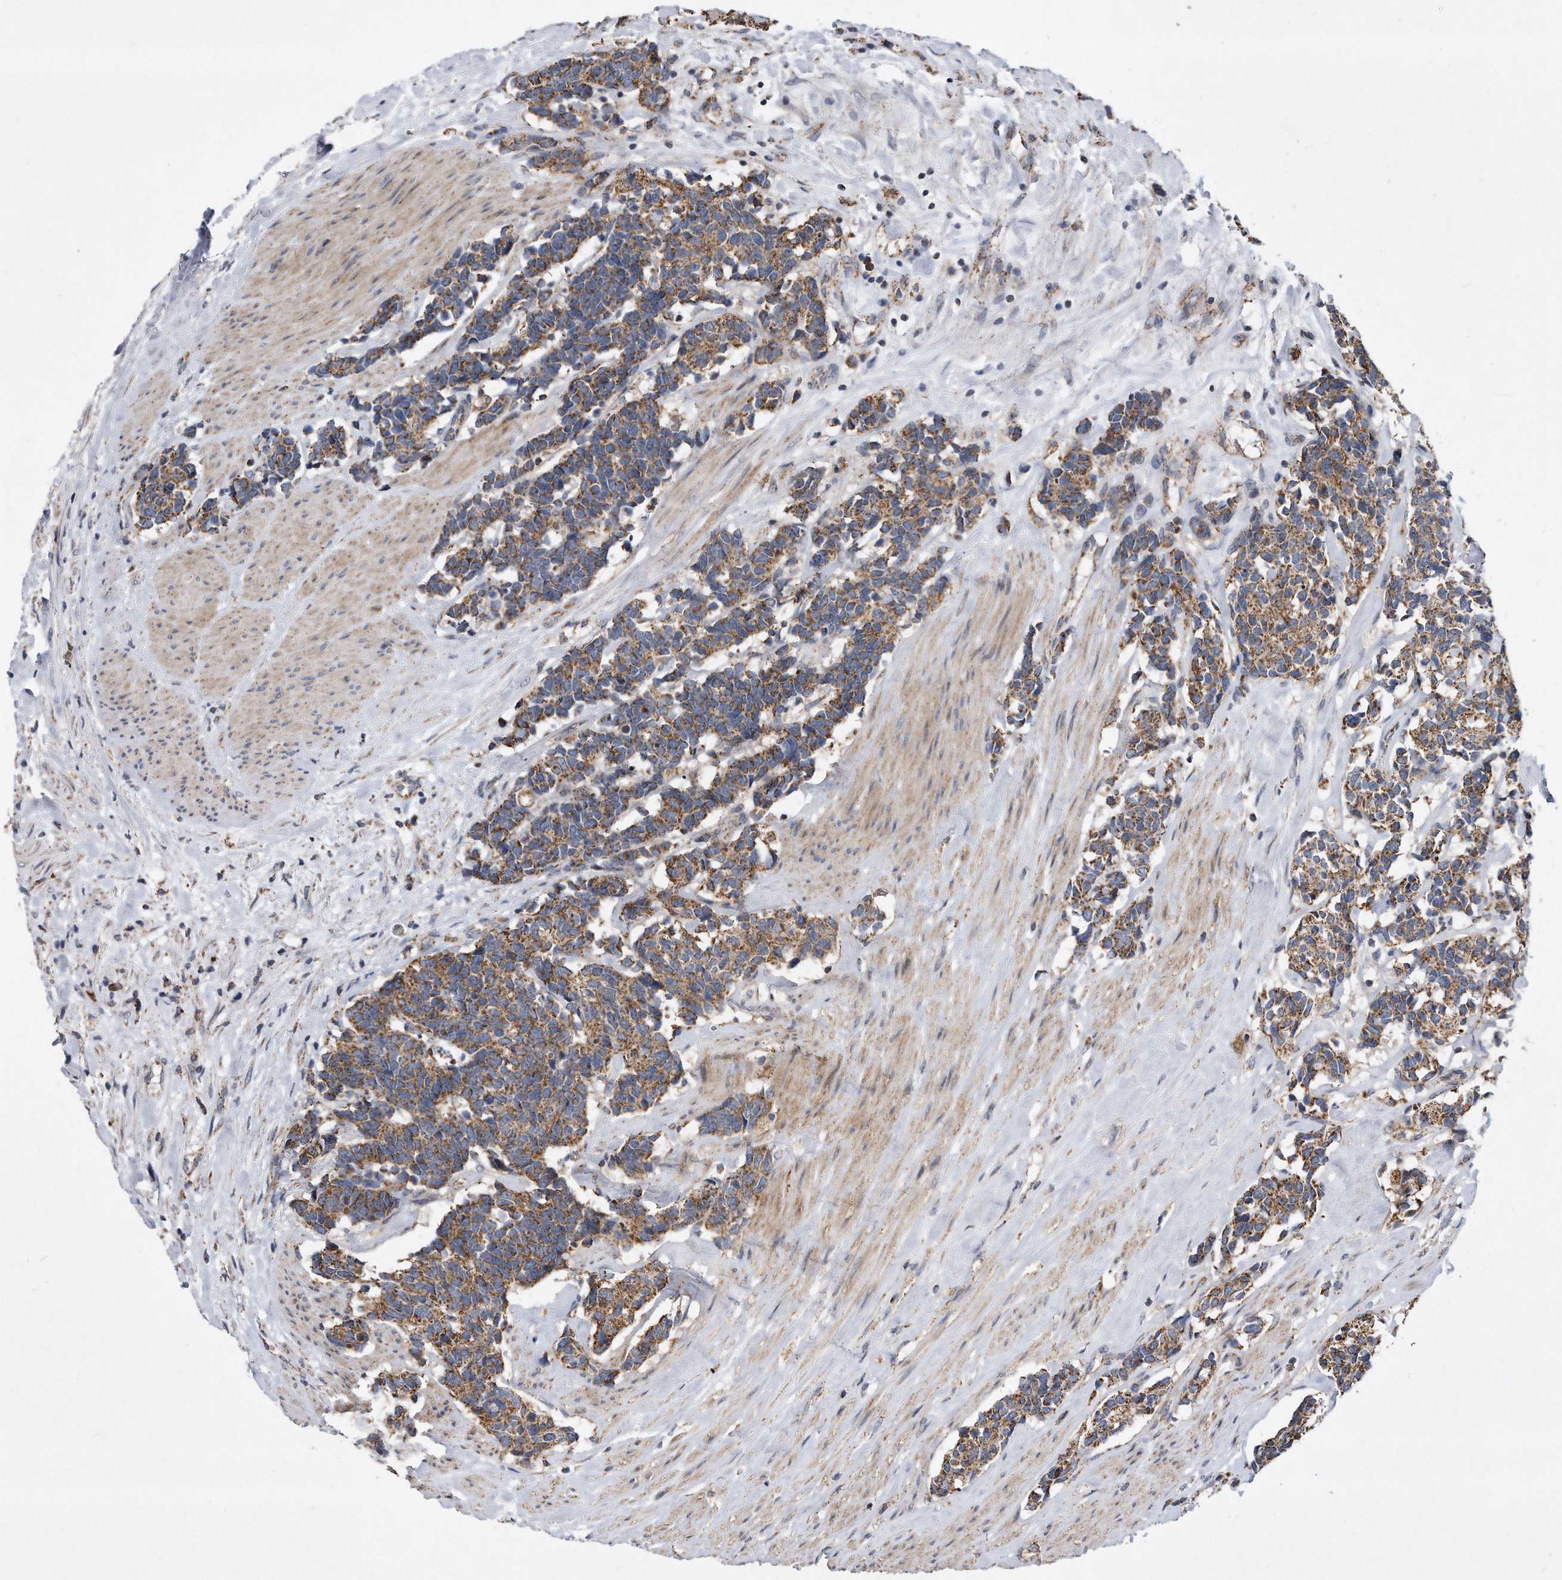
{"staining": {"intensity": "moderate", "quantity": ">75%", "location": "cytoplasmic/membranous"}, "tissue": "carcinoid", "cell_type": "Tumor cells", "image_type": "cancer", "snomed": [{"axis": "morphology", "description": "Carcinoma, NOS"}, {"axis": "morphology", "description": "Carcinoid, malignant, NOS"}, {"axis": "topography", "description": "Urinary bladder"}], "caption": "DAB (3,3'-diaminobenzidine) immunohistochemical staining of human carcinoma displays moderate cytoplasmic/membranous protein expression in approximately >75% of tumor cells. (DAB IHC with brightfield microscopy, high magnification).", "gene": "PPP5C", "patient": {"sex": "male", "age": 57}}